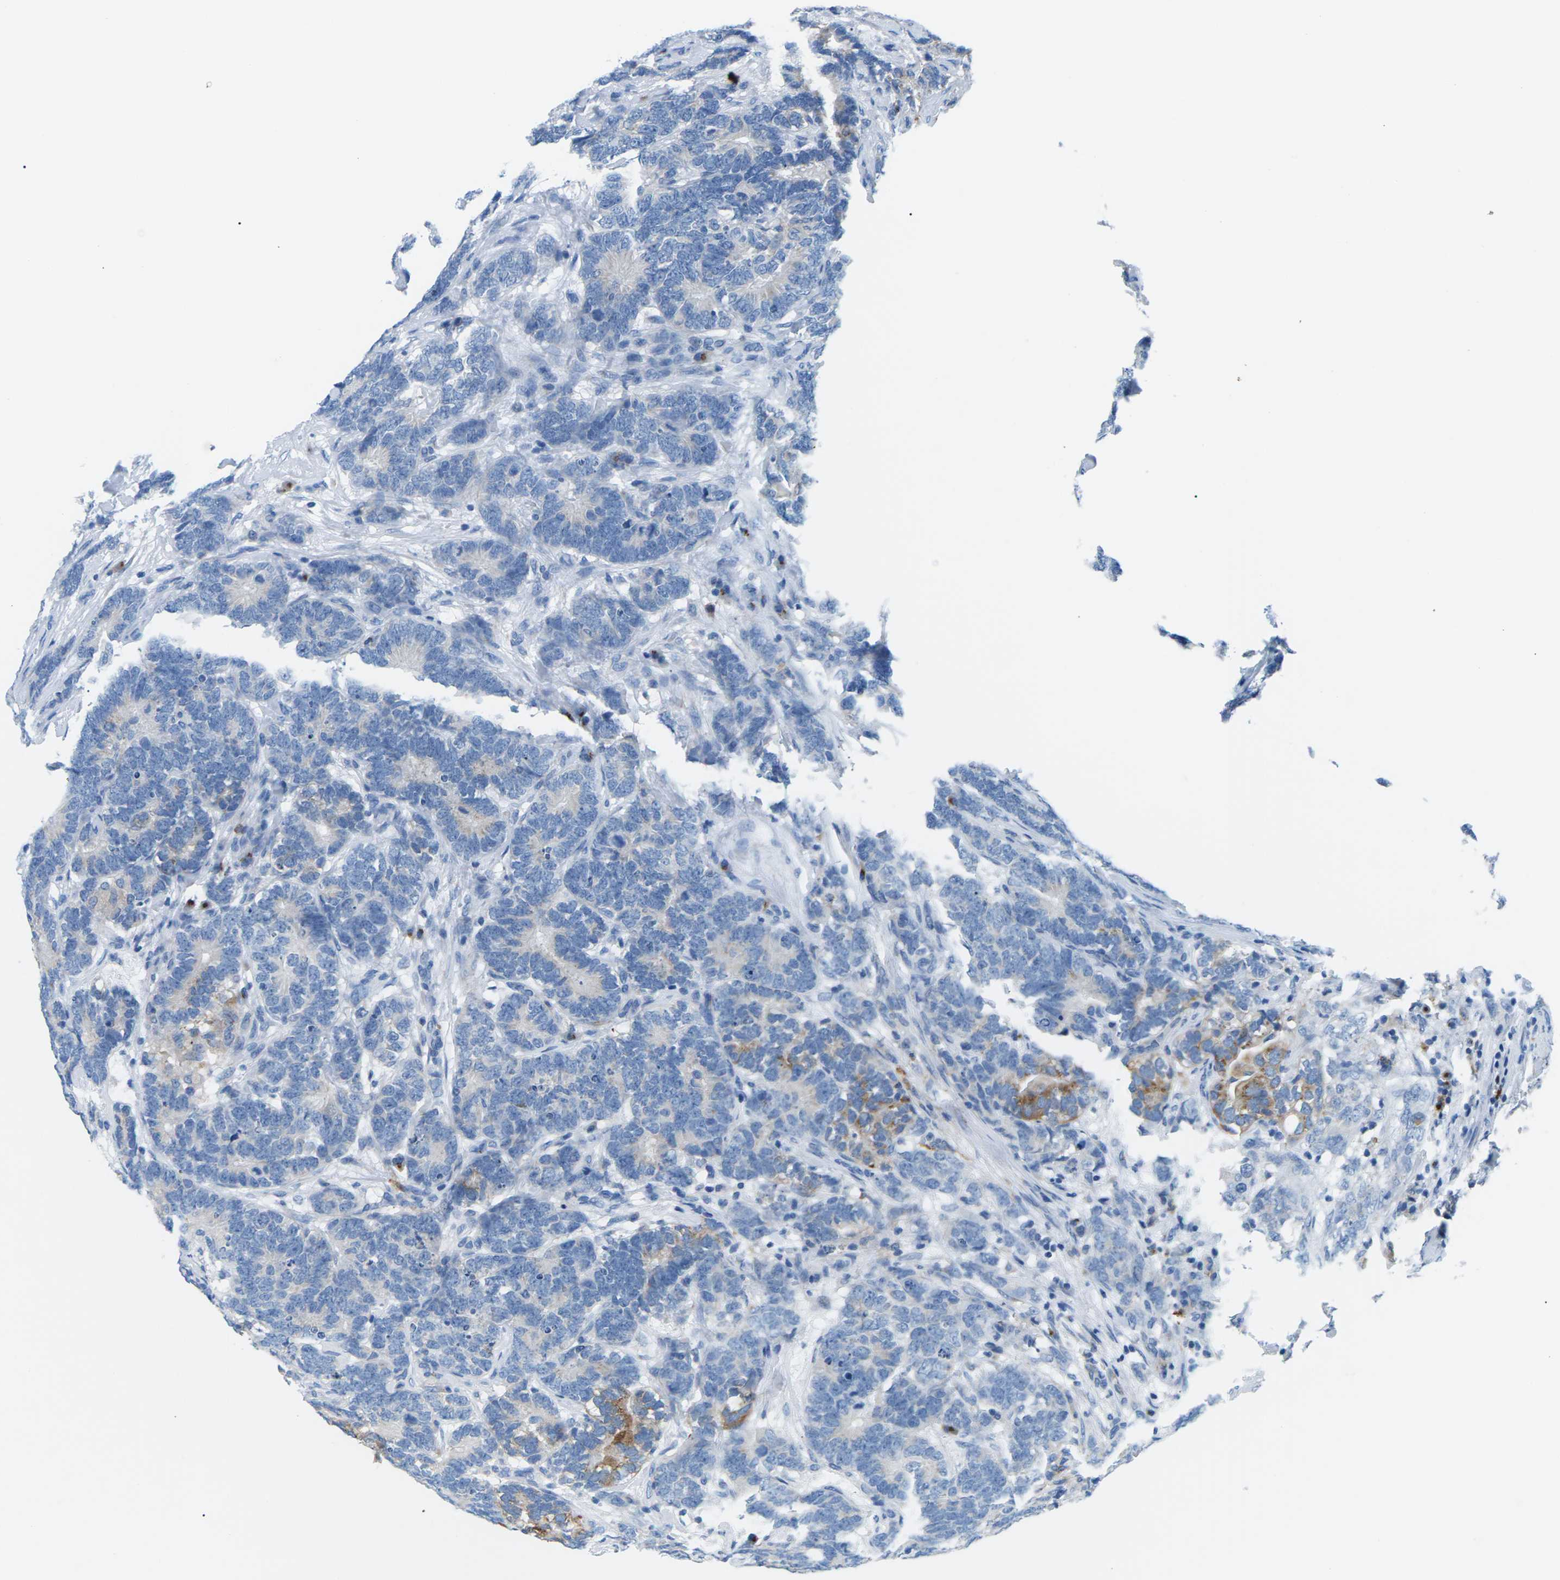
{"staining": {"intensity": "moderate", "quantity": "<25%", "location": "cytoplasmic/membranous"}, "tissue": "testis cancer", "cell_type": "Tumor cells", "image_type": "cancer", "snomed": [{"axis": "morphology", "description": "Carcinoma, Embryonal, NOS"}, {"axis": "topography", "description": "Testis"}], "caption": "Immunohistochemical staining of human testis cancer (embryonal carcinoma) demonstrates moderate cytoplasmic/membranous protein positivity in about <25% of tumor cells.", "gene": "SYNGR2", "patient": {"sex": "male", "age": 26}}